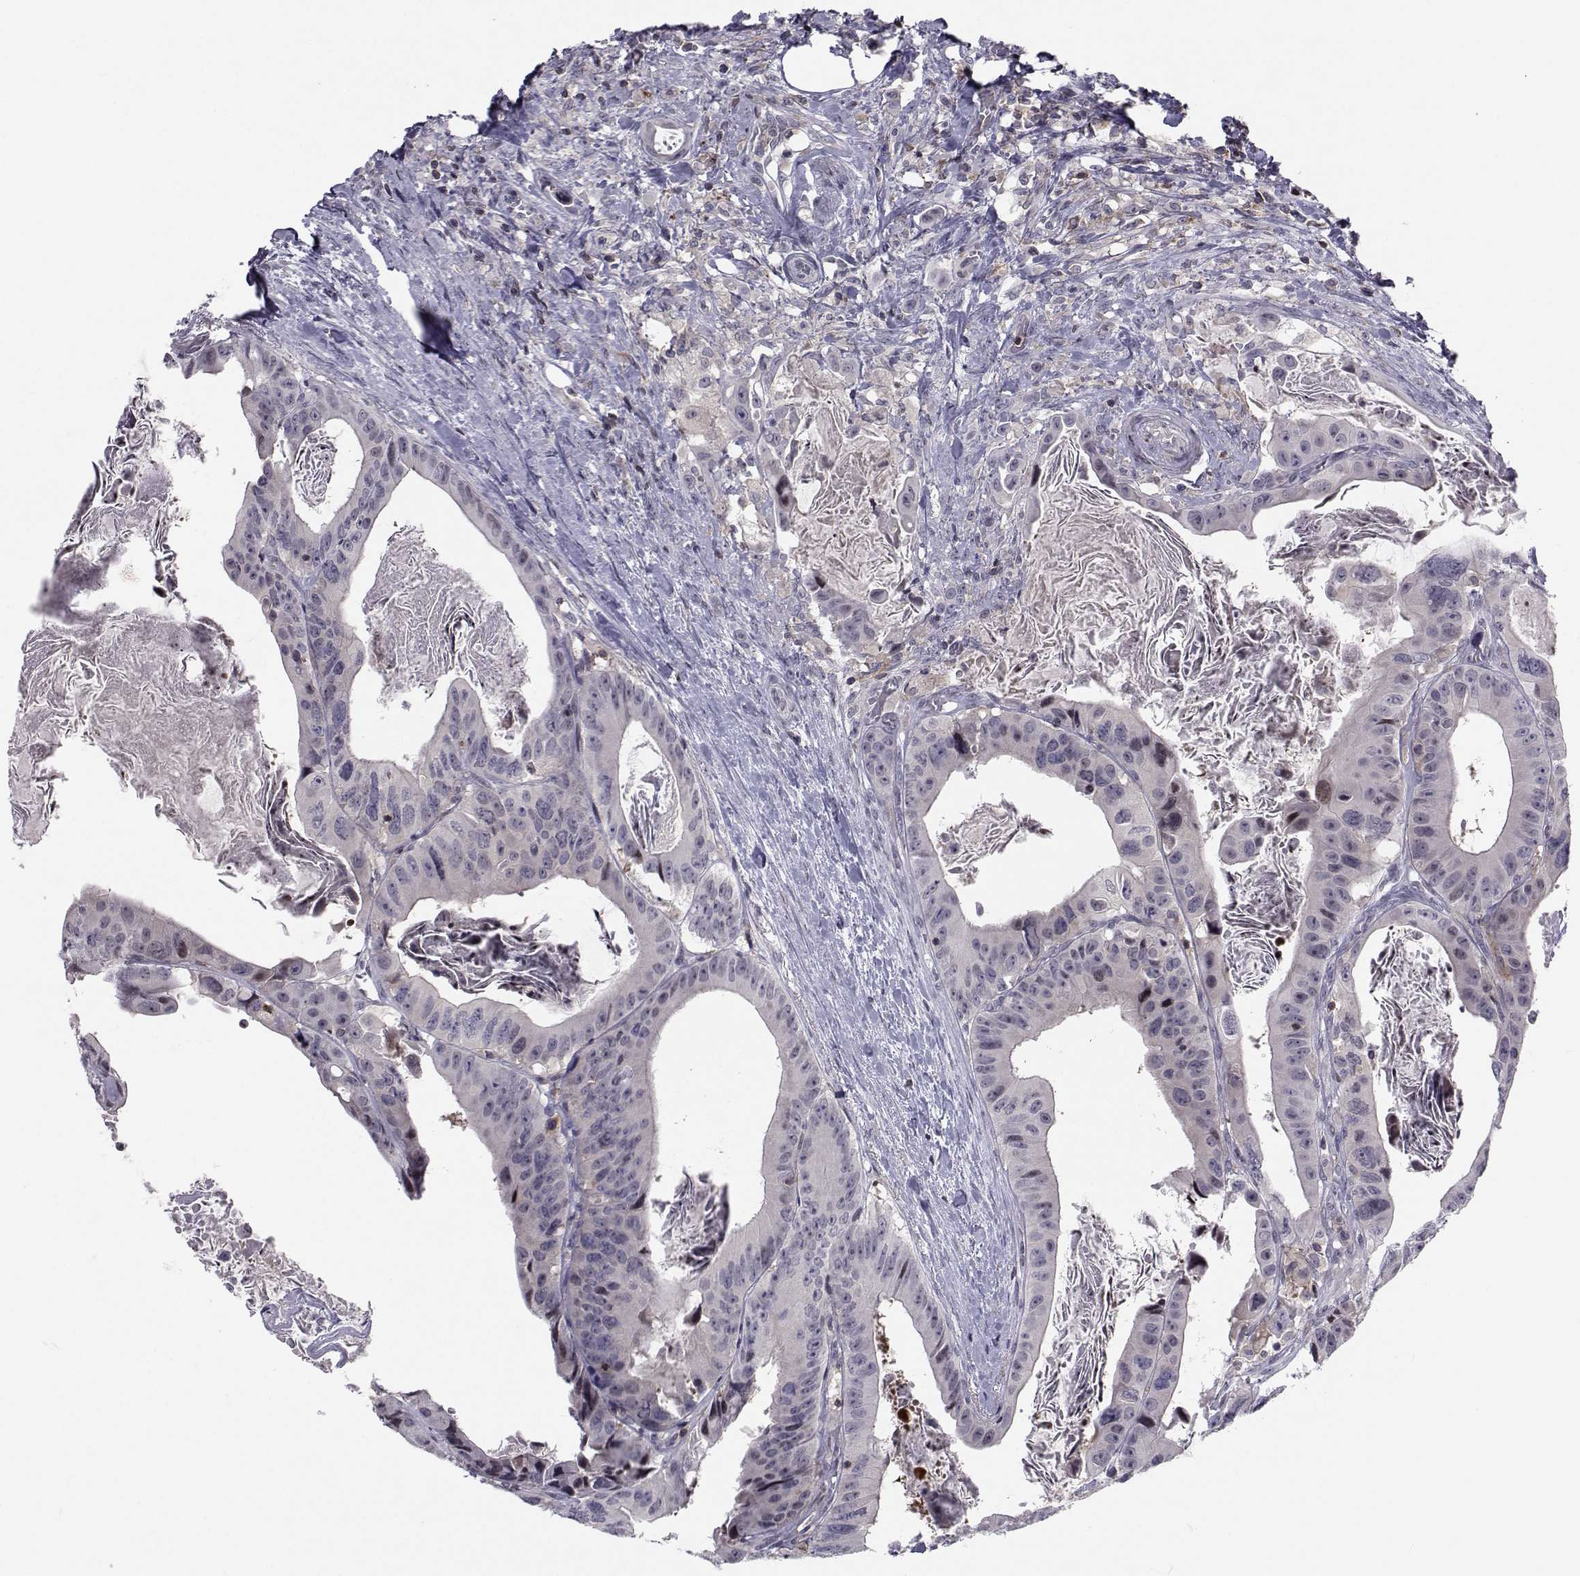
{"staining": {"intensity": "negative", "quantity": "none", "location": "none"}, "tissue": "colorectal cancer", "cell_type": "Tumor cells", "image_type": "cancer", "snomed": [{"axis": "morphology", "description": "Adenocarcinoma, NOS"}, {"axis": "topography", "description": "Rectum"}], "caption": "Immunohistochemistry (IHC) histopathology image of human colorectal adenocarcinoma stained for a protein (brown), which demonstrates no staining in tumor cells. Nuclei are stained in blue.", "gene": "PCP4L1", "patient": {"sex": "male", "age": 64}}